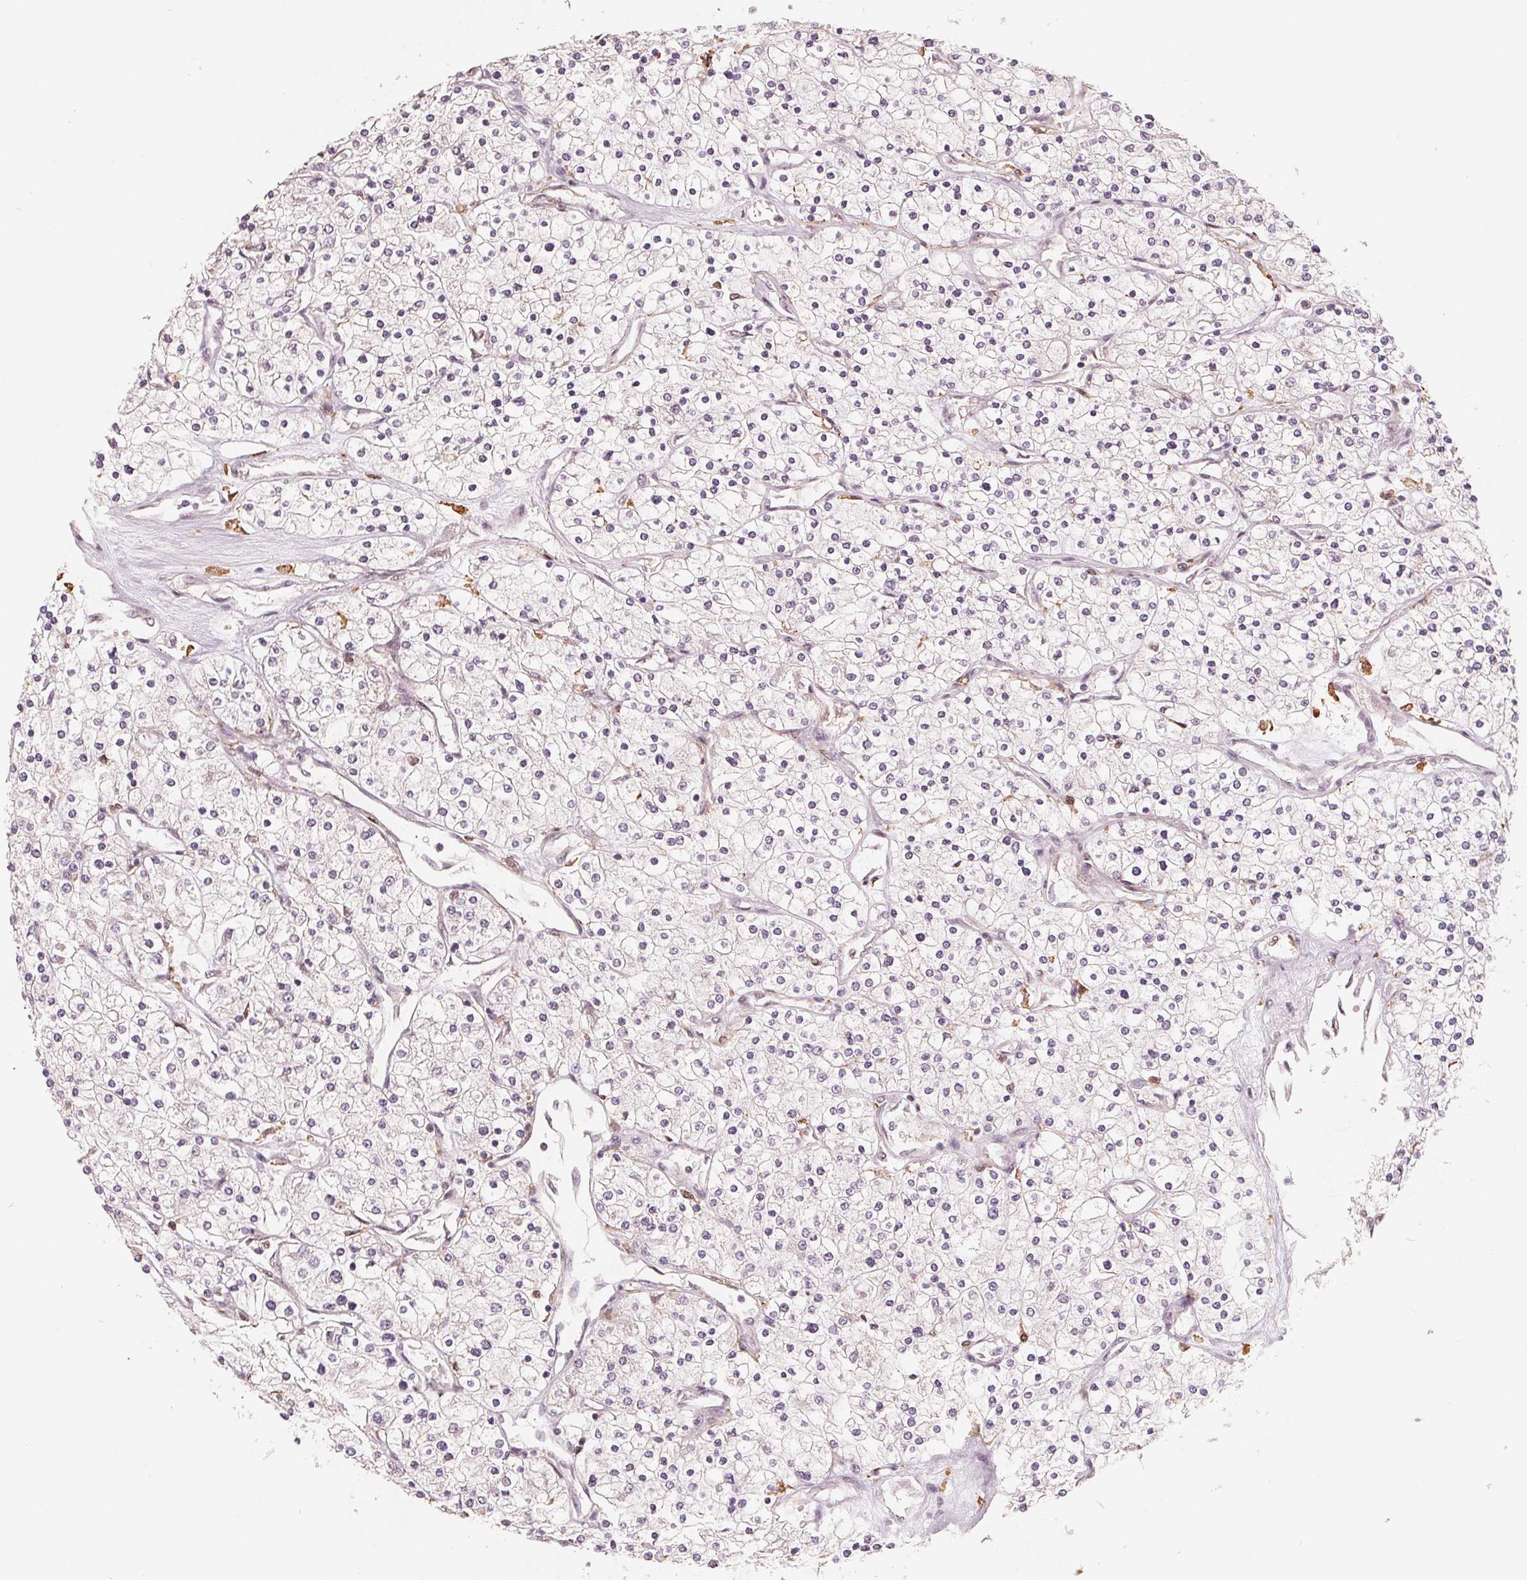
{"staining": {"intensity": "negative", "quantity": "none", "location": "none"}, "tissue": "renal cancer", "cell_type": "Tumor cells", "image_type": "cancer", "snomed": [{"axis": "morphology", "description": "Adenocarcinoma, NOS"}, {"axis": "topography", "description": "Kidney"}], "caption": "Immunohistochemical staining of renal adenocarcinoma displays no significant staining in tumor cells.", "gene": "IL9R", "patient": {"sex": "male", "age": 80}}